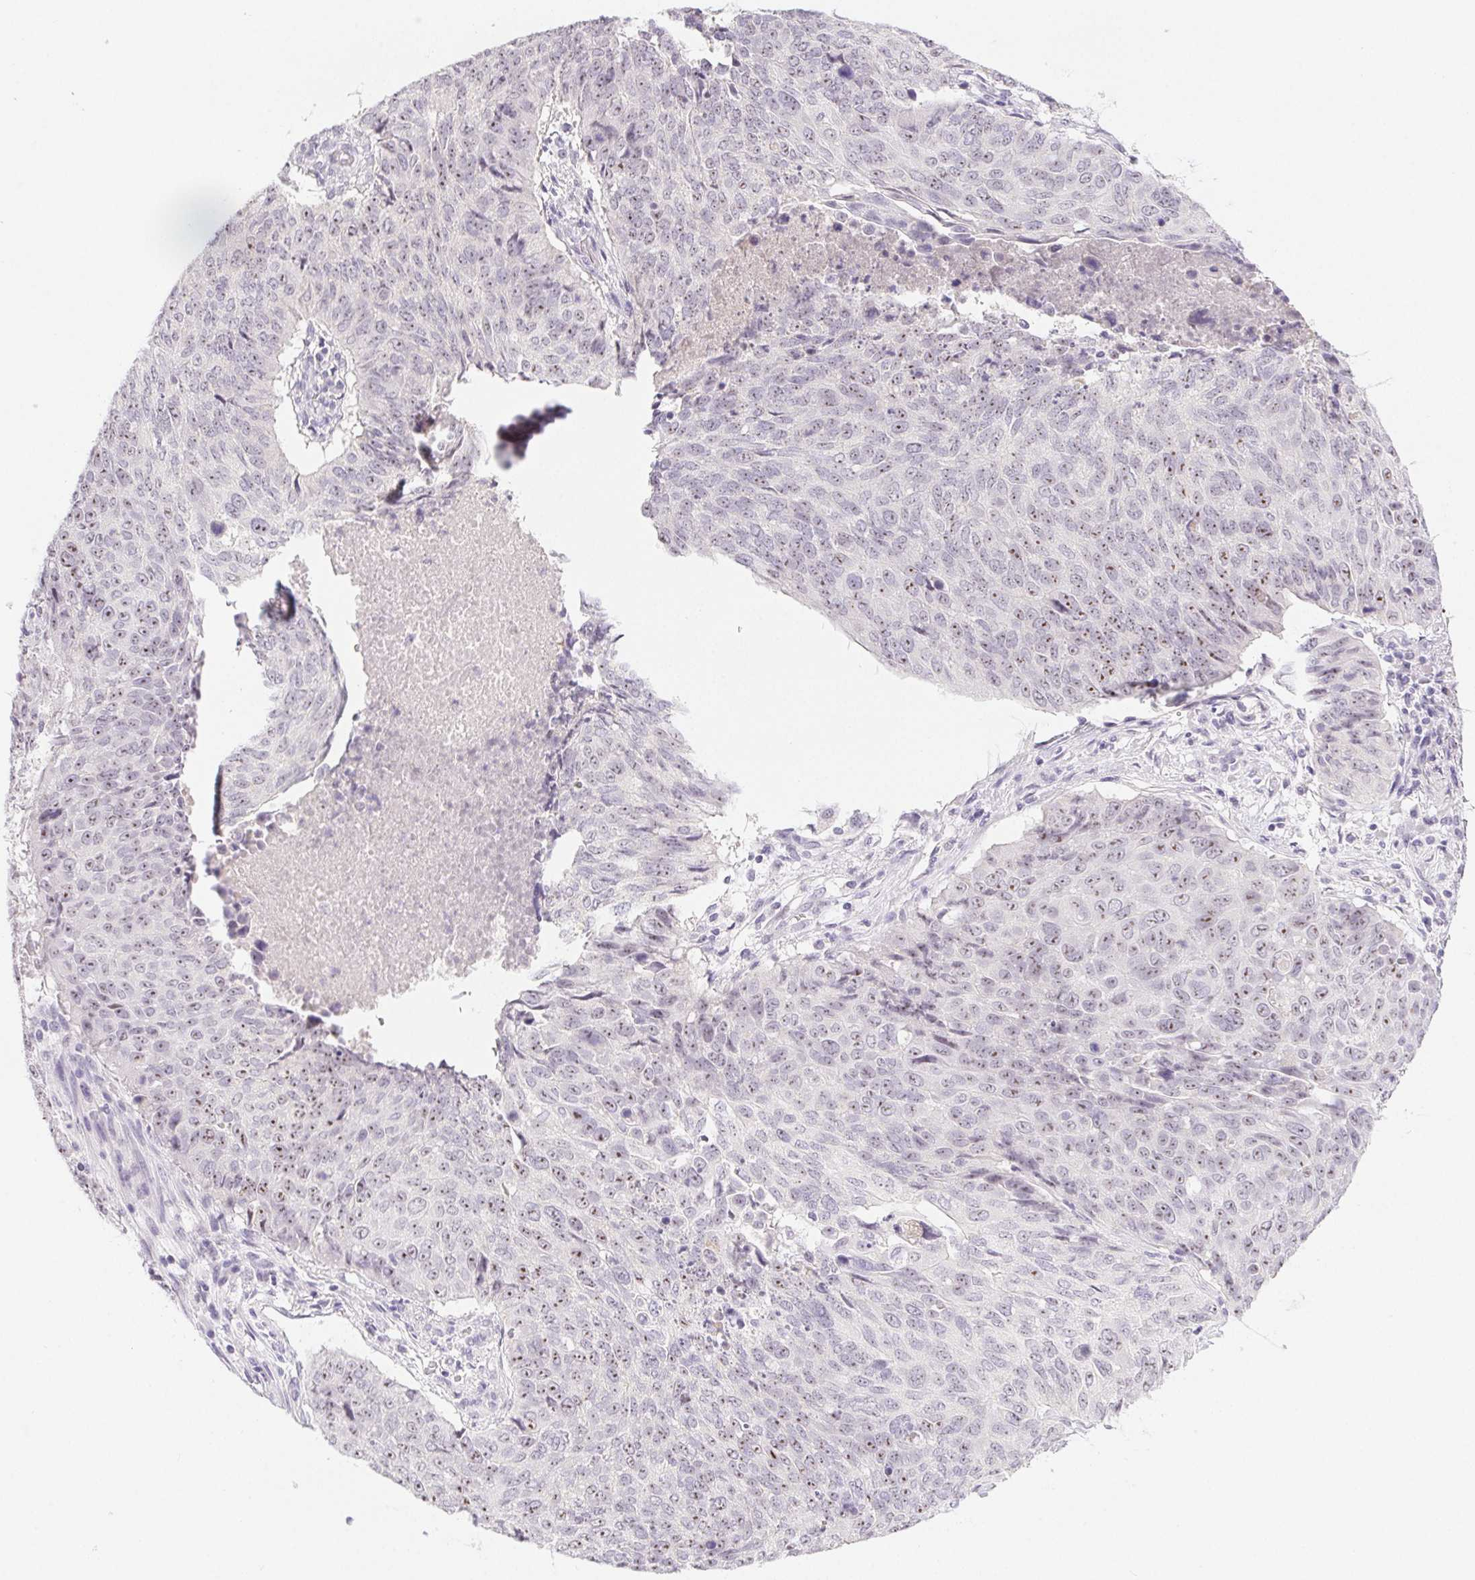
{"staining": {"intensity": "moderate", "quantity": "25%-75%", "location": "nuclear"}, "tissue": "lung cancer", "cell_type": "Tumor cells", "image_type": "cancer", "snomed": [{"axis": "morphology", "description": "Normal tissue, NOS"}, {"axis": "morphology", "description": "Squamous cell carcinoma, NOS"}, {"axis": "topography", "description": "Bronchus"}, {"axis": "topography", "description": "Lung"}], "caption": "IHC photomicrograph of lung cancer (squamous cell carcinoma) stained for a protein (brown), which displays medium levels of moderate nuclear staining in approximately 25%-75% of tumor cells.", "gene": "ST8SIA3", "patient": {"sex": "male", "age": 64}}